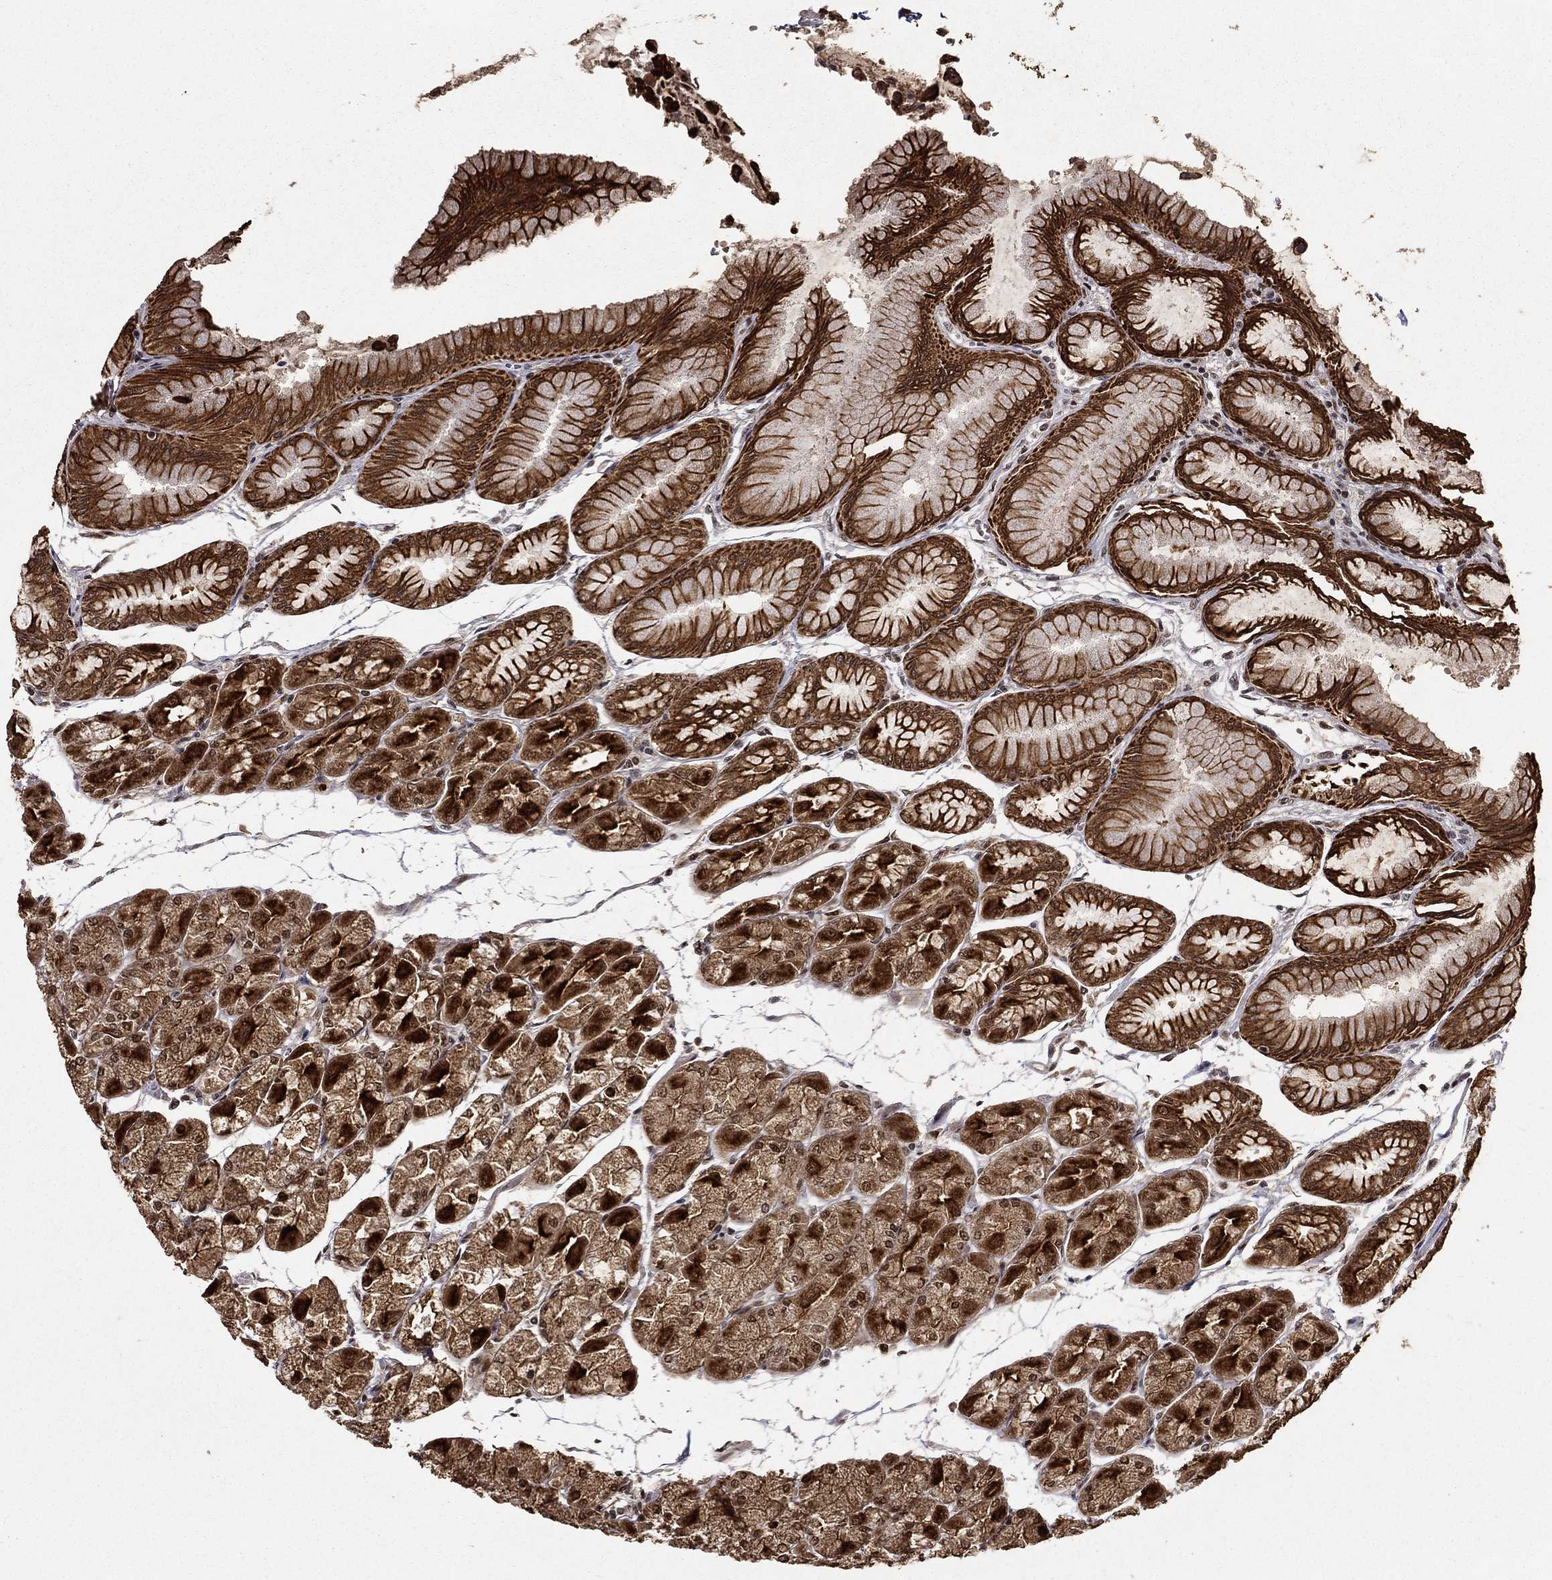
{"staining": {"intensity": "strong", "quantity": ">75%", "location": "cytoplasmic/membranous"}, "tissue": "stomach", "cell_type": "Glandular cells", "image_type": "normal", "snomed": [{"axis": "morphology", "description": "Normal tissue, NOS"}, {"axis": "topography", "description": "Stomach, upper"}], "caption": "This is a photomicrograph of immunohistochemistry staining of normal stomach, which shows strong expression in the cytoplasmic/membranous of glandular cells.", "gene": "CDCA7L", "patient": {"sex": "male", "age": 60}}